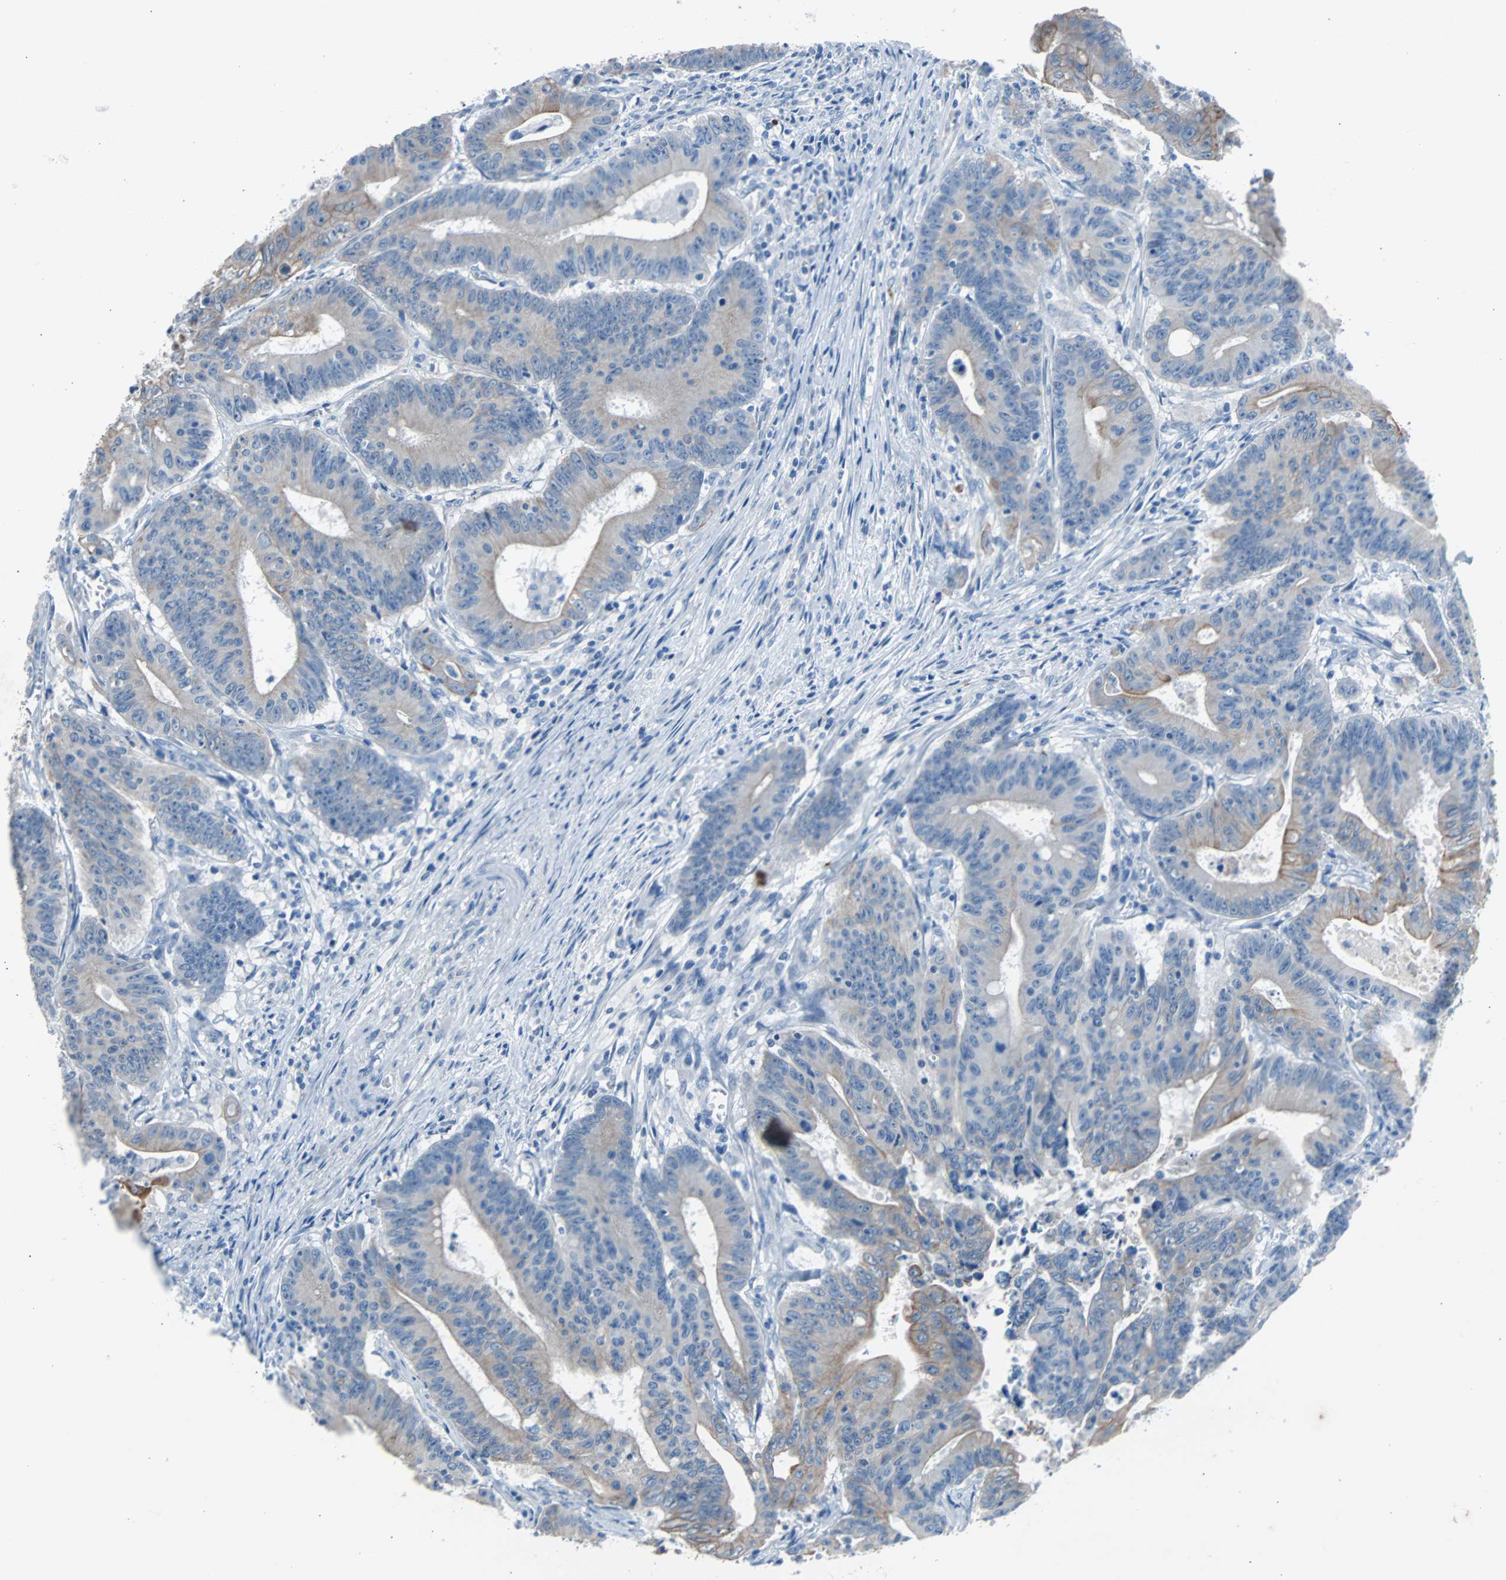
{"staining": {"intensity": "moderate", "quantity": ">75%", "location": "cytoplasmic/membranous"}, "tissue": "colorectal cancer", "cell_type": "Tumor cells", "image_type": "cancer", "snomed": [{"axis": "morphology", "description": "Adenocarcinoma, NOS"}, {"axis": "topography", "description": "Colon"}], "caption": "Approximately >75% of tumor cells in adenocarcinoma (colorectal) display moderate cytoplasmic/membranous protein positivity as visualized by brown immunohistochemical staining.", "gene": "KRT7", "patient": {"sex": "male", "age": 45}}